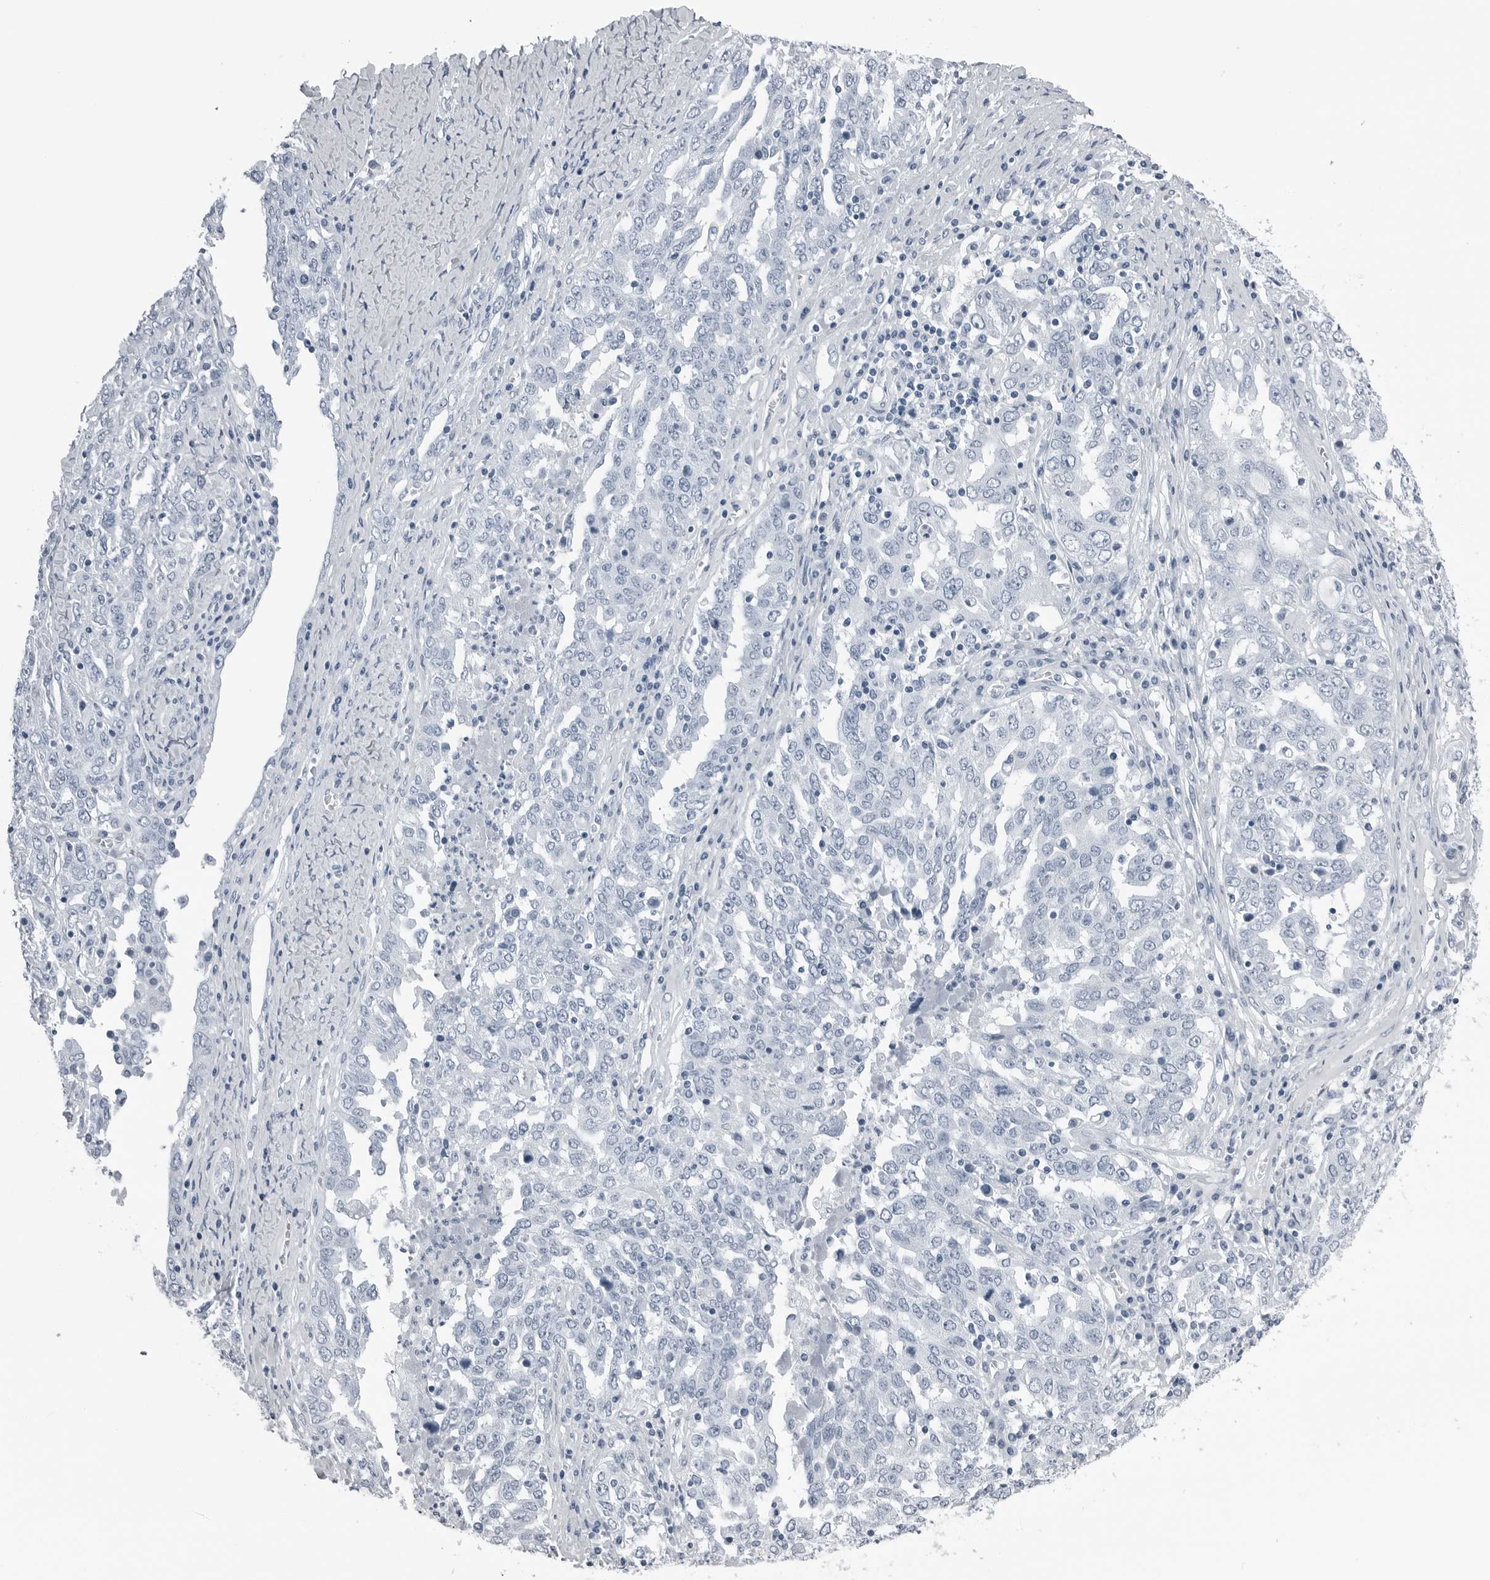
{"staining": {"intensity": "negative", "quantity": "none", "location": "none"}, "tissue": "ovarian cancer", "cell_type": "Tumor cells", "image_type": "cancer", "snomed": [{"axis": "morphology", "description": "Carcinoma, endometroid"}, {"axis": "topography", "description": "Ovary"}], "caption": "A high-resolution photomicrograph shows immunohistochemistry (IHC) staining of ovarian endometroid carcinoma, which demonstrates no significant positivity in tumor cells.", "gene": "SPINK1", "patient": {"sex": "female", "age": 62}}